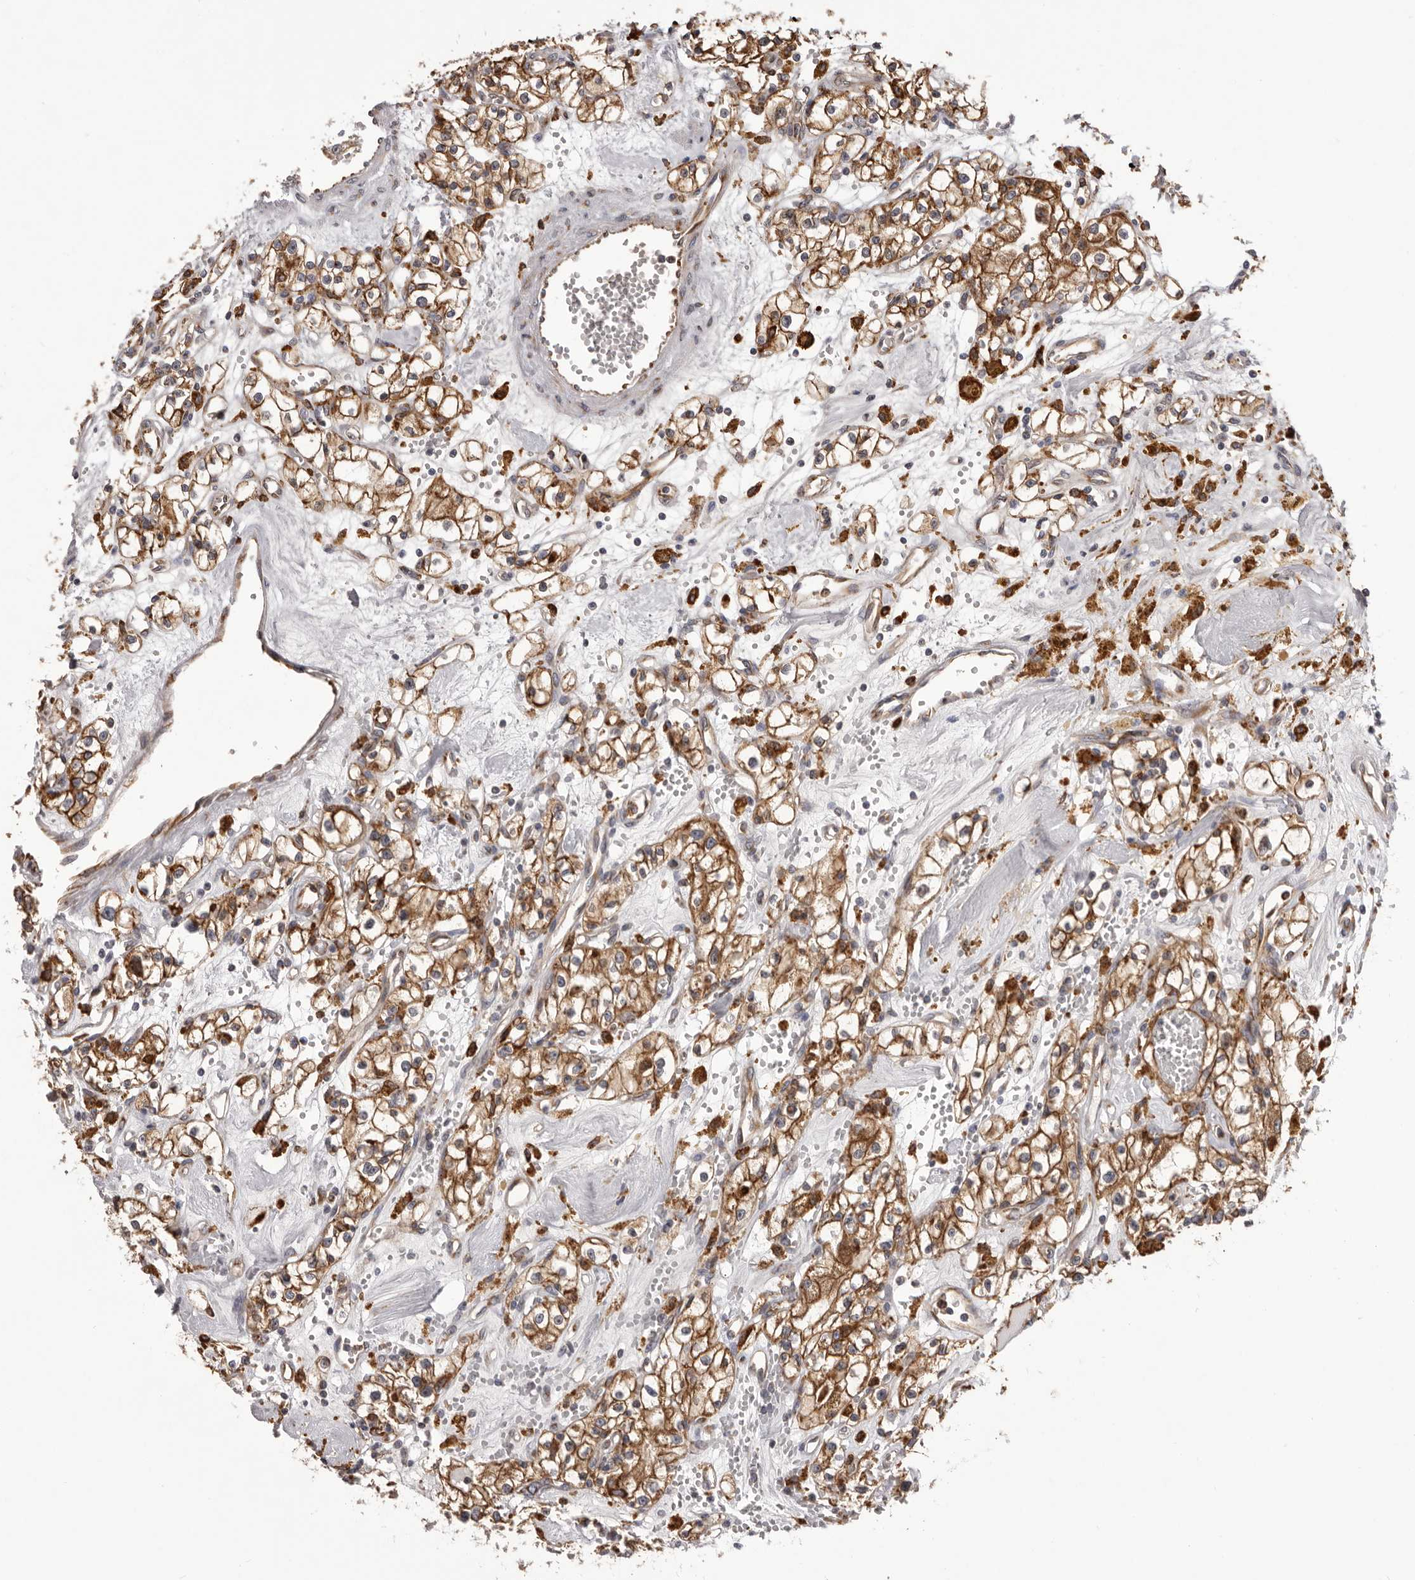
{"staining": {"intensity": "moderate", "quantity": ">75%", "location": "cytoplasmic/membranous"}, "tissue": "renal cancer", "cell_type": "Tumor cells", "image_type": "cancer", "snomed": [{"axis": "morphology", "description": "Adenocarcinoma, NOS"}, {"axis": "topography", "description": "Kidney"}], "caption": "Tumor cells show medium levels of moderate cytoplasmic/membranous staining in about >75% of cells in human adenocarcinoma (renal). Immunohistochemistry stains the protein in brown and the nuclei are stained blue.", "gene": "QRSL1", "patient": {"sex": "male", "age": 56}}